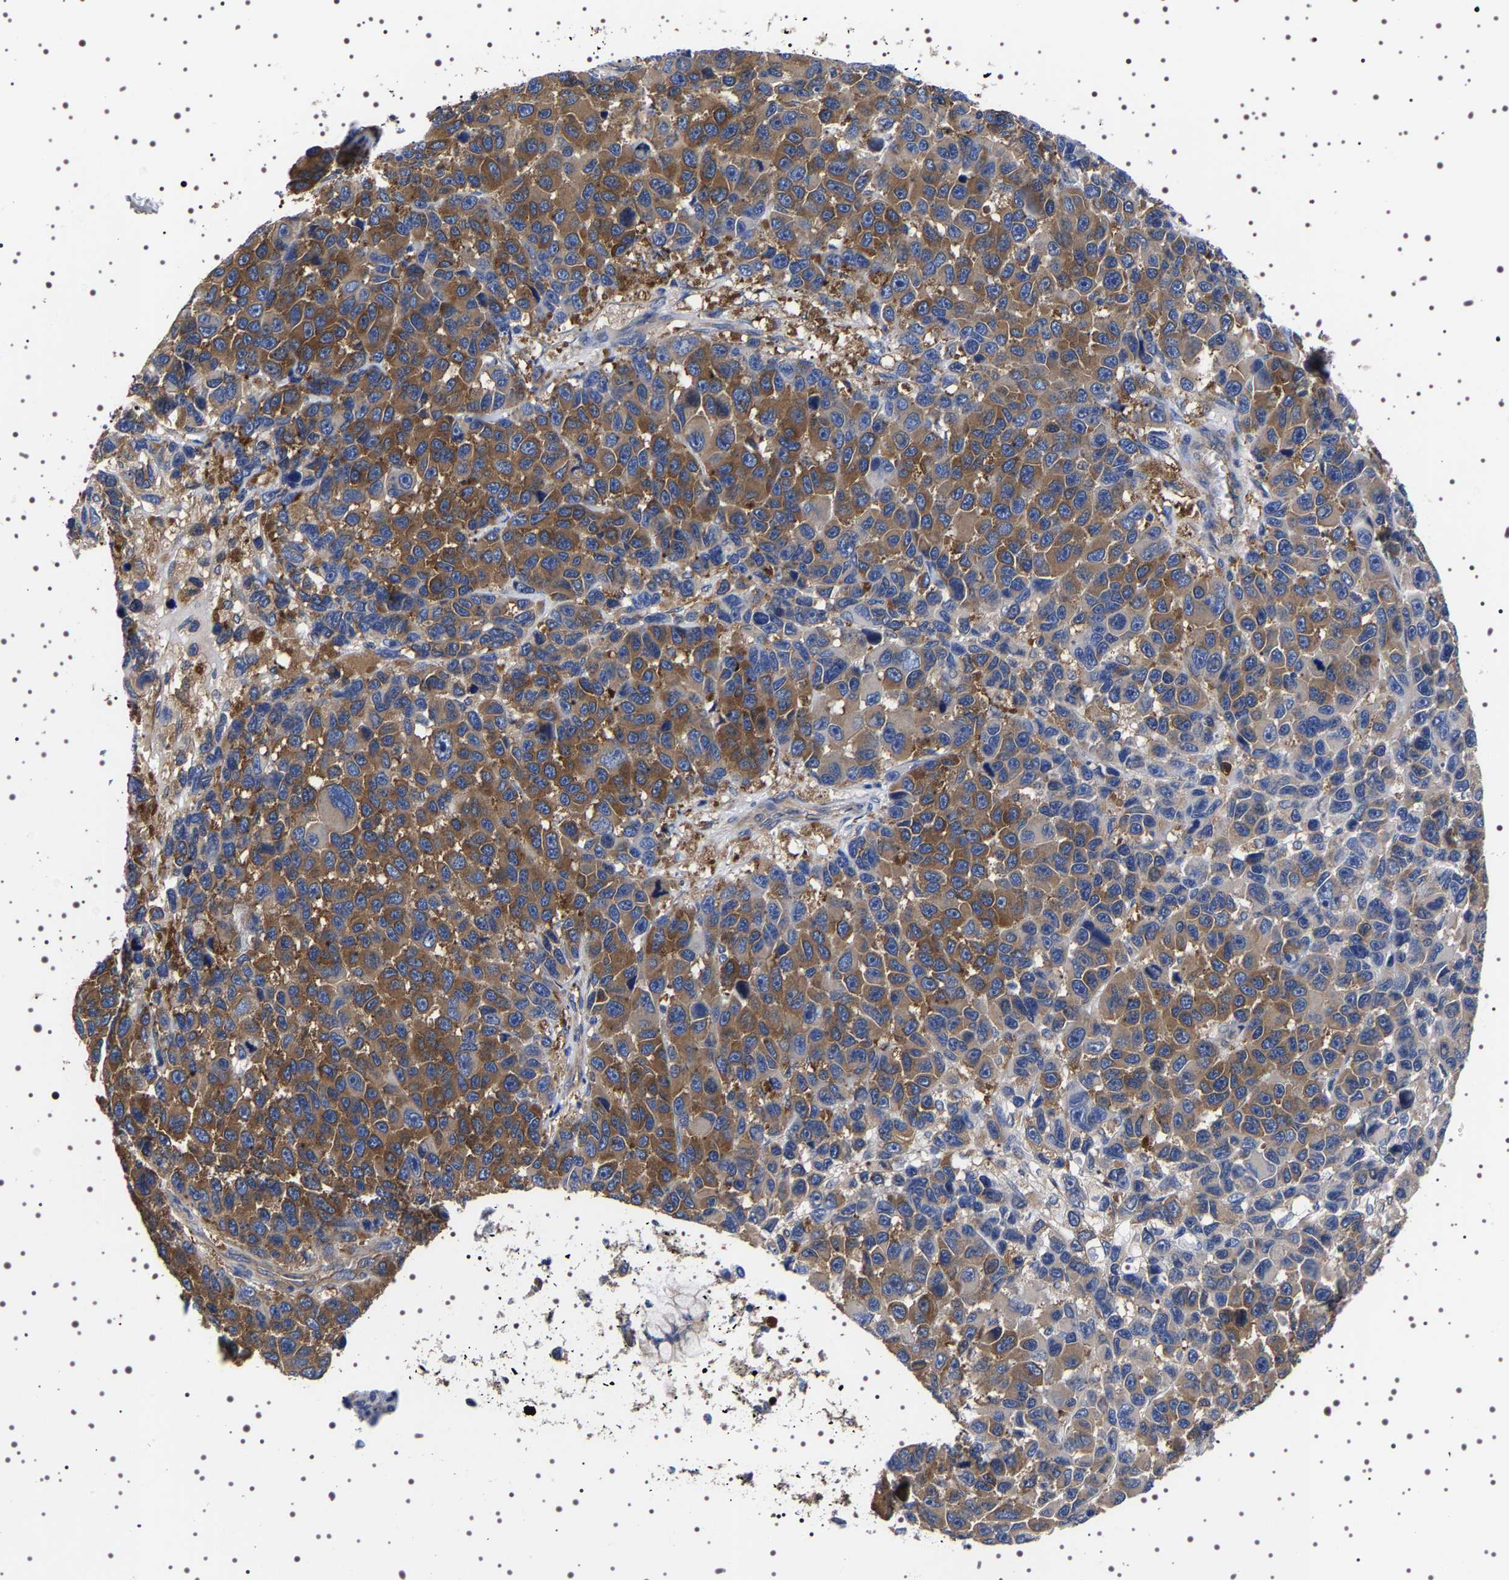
{"staining": {"intensity": "moderate", "quantity": ">75%", "location": "cytoplasmic/membranous"}, "tissue": "melanoma", "cell_type": "Tumor cells", "image_type": "cancer", "snomed": [{"axis": "morphology", "description": "Malignant melanoma, NOS"}, {"axis": "topography", "description": "Skin"}], "caption": "IHC staining of malignant melanoma, which displays medium levels of moderate cytoplasmic/membranous staining in approximately >75% of tumor cells indicating moderate cytoplasmic/membranous protein positivity. The staining was performed using DAB (3,3'-diaminobenzidine) (brown) for protein detection and nuclei were counterstained in hematoxylin (blue).", "gene": "DARS1", "patient": {"sex": "male", "age": 53}}